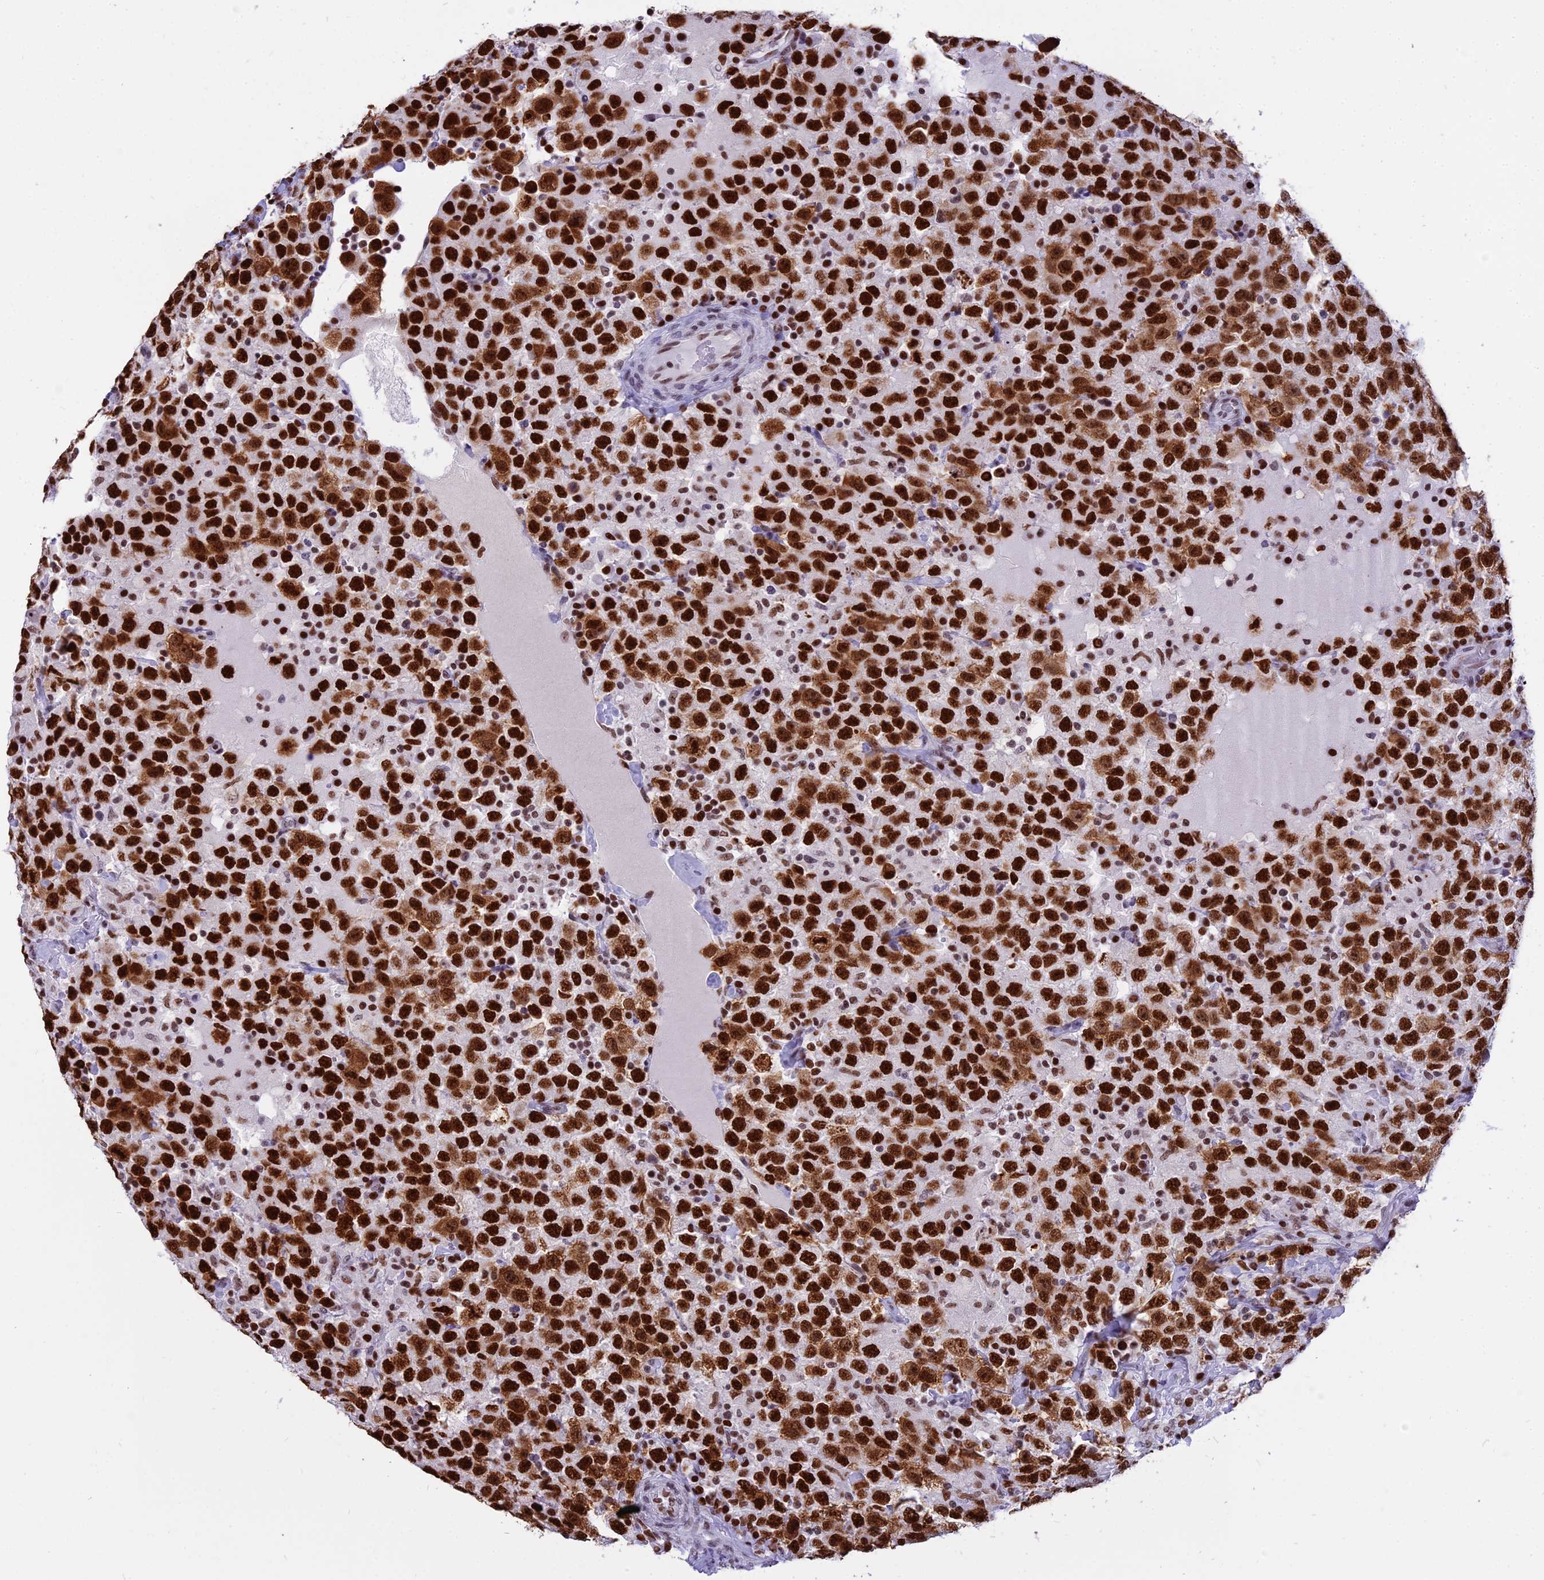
{"staining": {"intensity": "strong", "quantity": ">75%", "location": "nuclear"}, "tissue": "testis cancer", "cell_type": "Tumor cells", "image_type": "cancer", "snomed": [{"axis": "morphology", "description": "Seminoma, NOS"}, {"axis": "topography", "description": "Testis"}], "caption": "Testis cancer stained with IHC displays strong nuclear expression in about >75% of tumor cells.", "gene": "PARP1", "patient": {"sex": "male", "age": 41}}